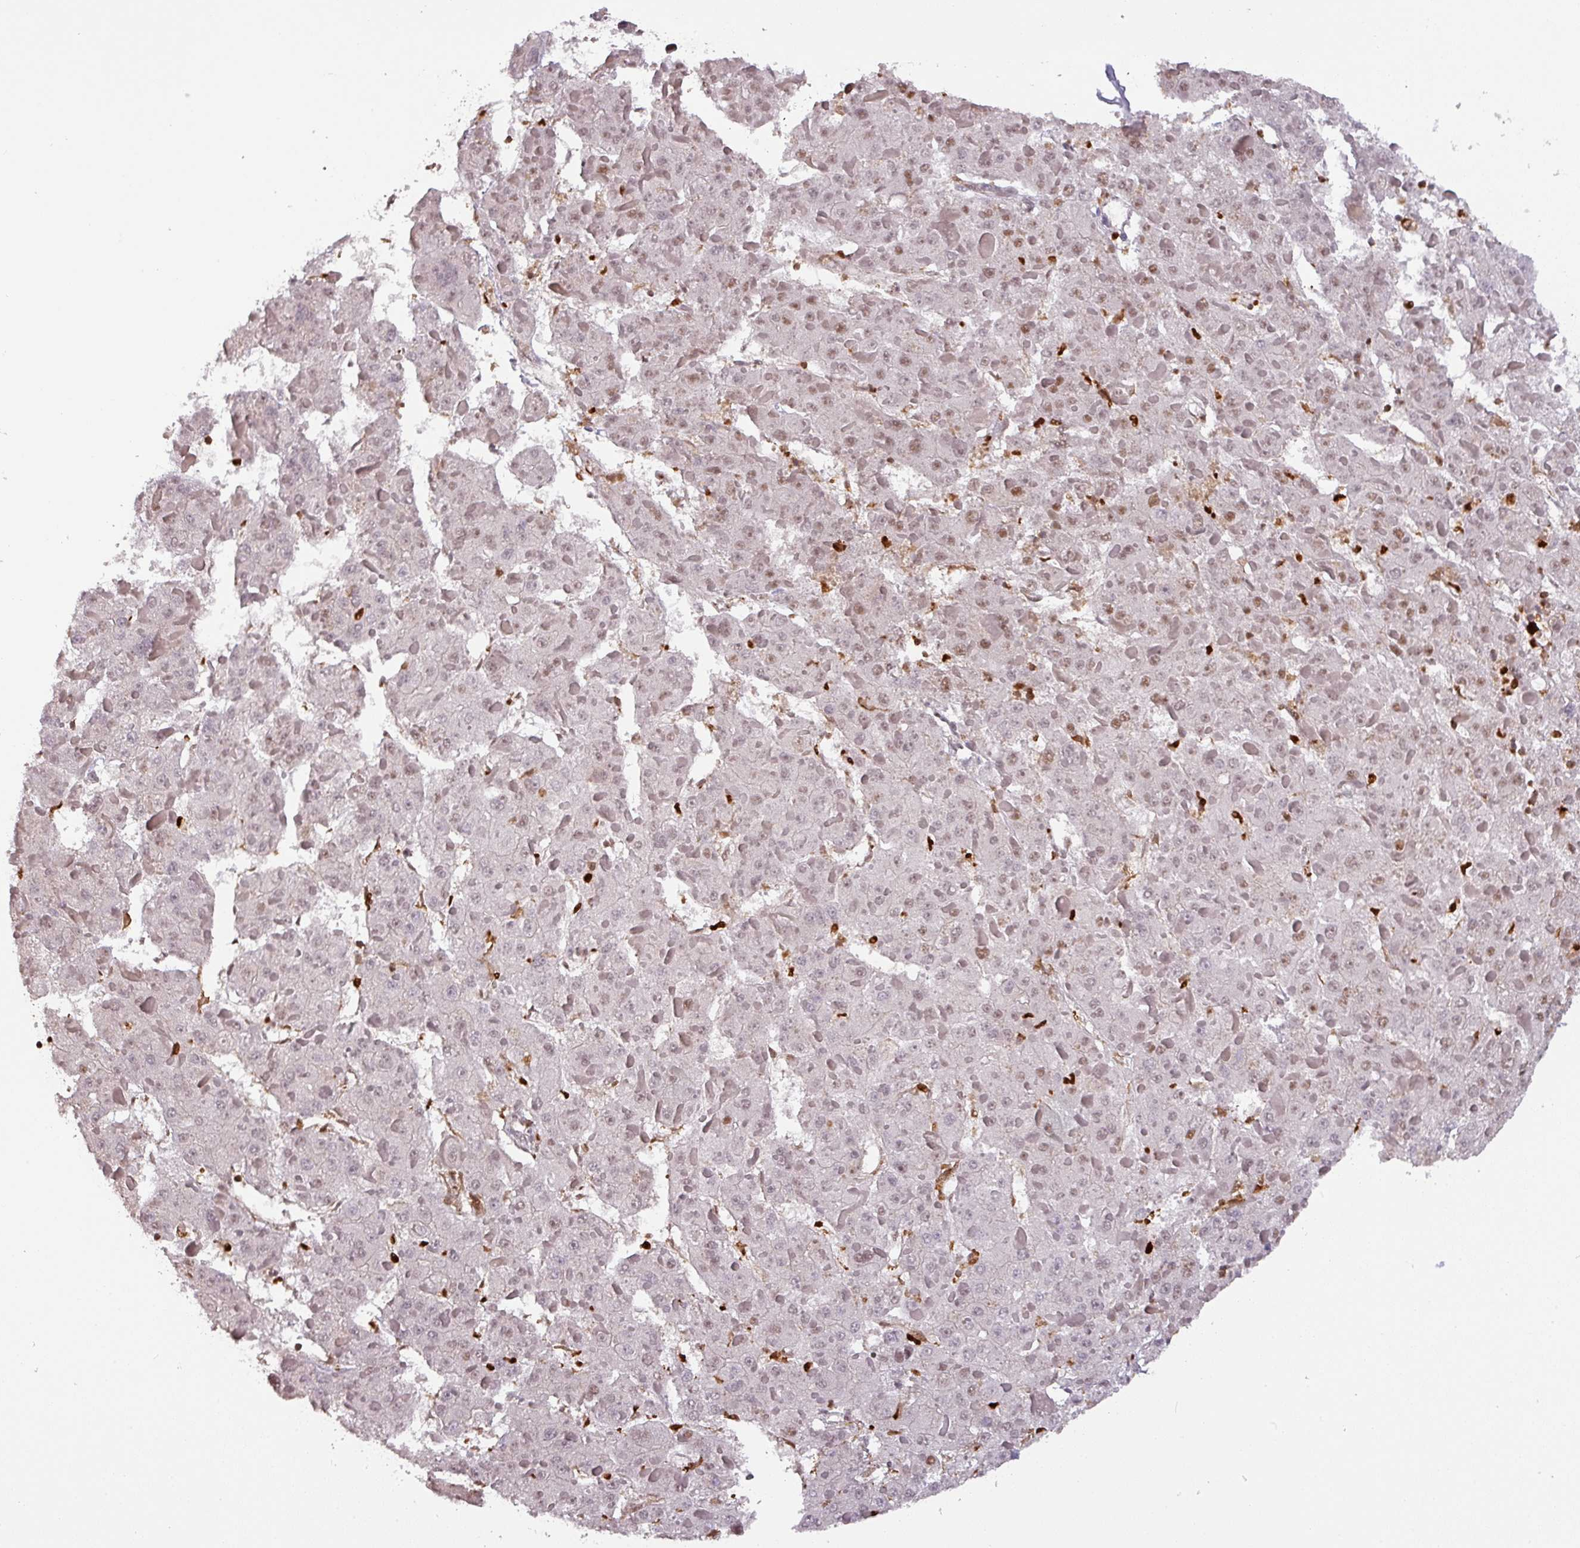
{"staining": {"intensity": "weak", "quantity": "25%-75%", "location": "nuclear"}, "tissue": "liver cancer", "cell_type": "Tumor cells", "image_type": "cancer", "snomed": [{"axis": "morphology", "description": "Carcinoma, Hepatocellular, NOS"}, {"axis": "topography", "description": "Liver"}], "caption": "Weak nuclear expression for a protein is seen in approximately 25%-75% of tumor cells of liver hepatocellular carcinoma using immunohistochemistry (IHC).", "gene": "SAMHD1", "patient": {"sex": "female", "age": 73}}